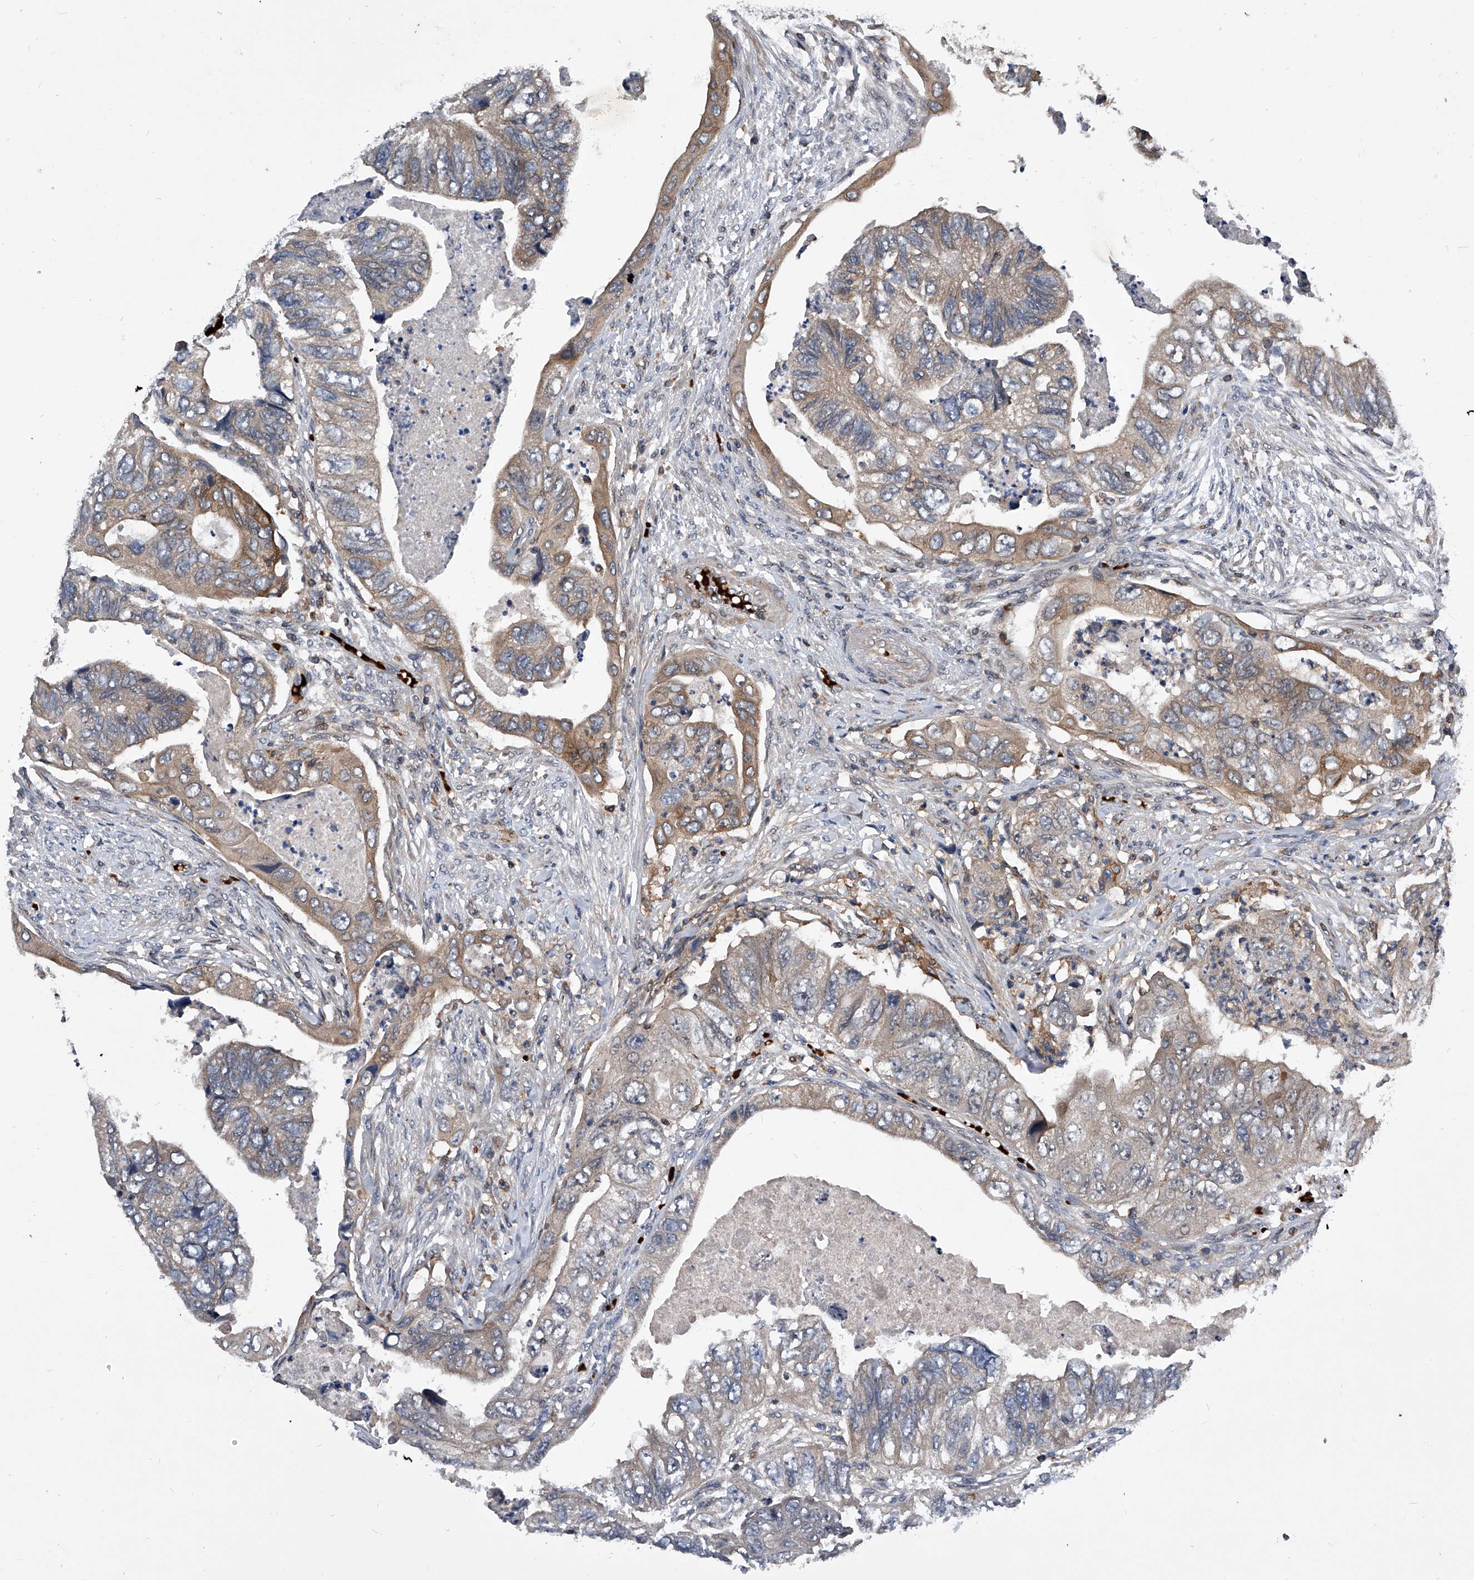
{"staining": {"intensity": "weak", "quantity": "25%-75%", "location": "cytoplasmic/membranous"}, "tissue": "colorectal cancer", "cell_type": "Tumor cells", "image_type": "cancer", "snomed": [{"axis": "morphology", "description": "Adenocarcinoma, NOS"}, {"axis": "topography", "description": "Rectum"}], "caption": "The photomicrograph demonstrates staining of colorectal cancer, revealing weak cytoplasmic/membranous protein expression (brown color) within tumor cells.", "gene": "ZNF30", "patient": {"sex": "male", "age": 63}}